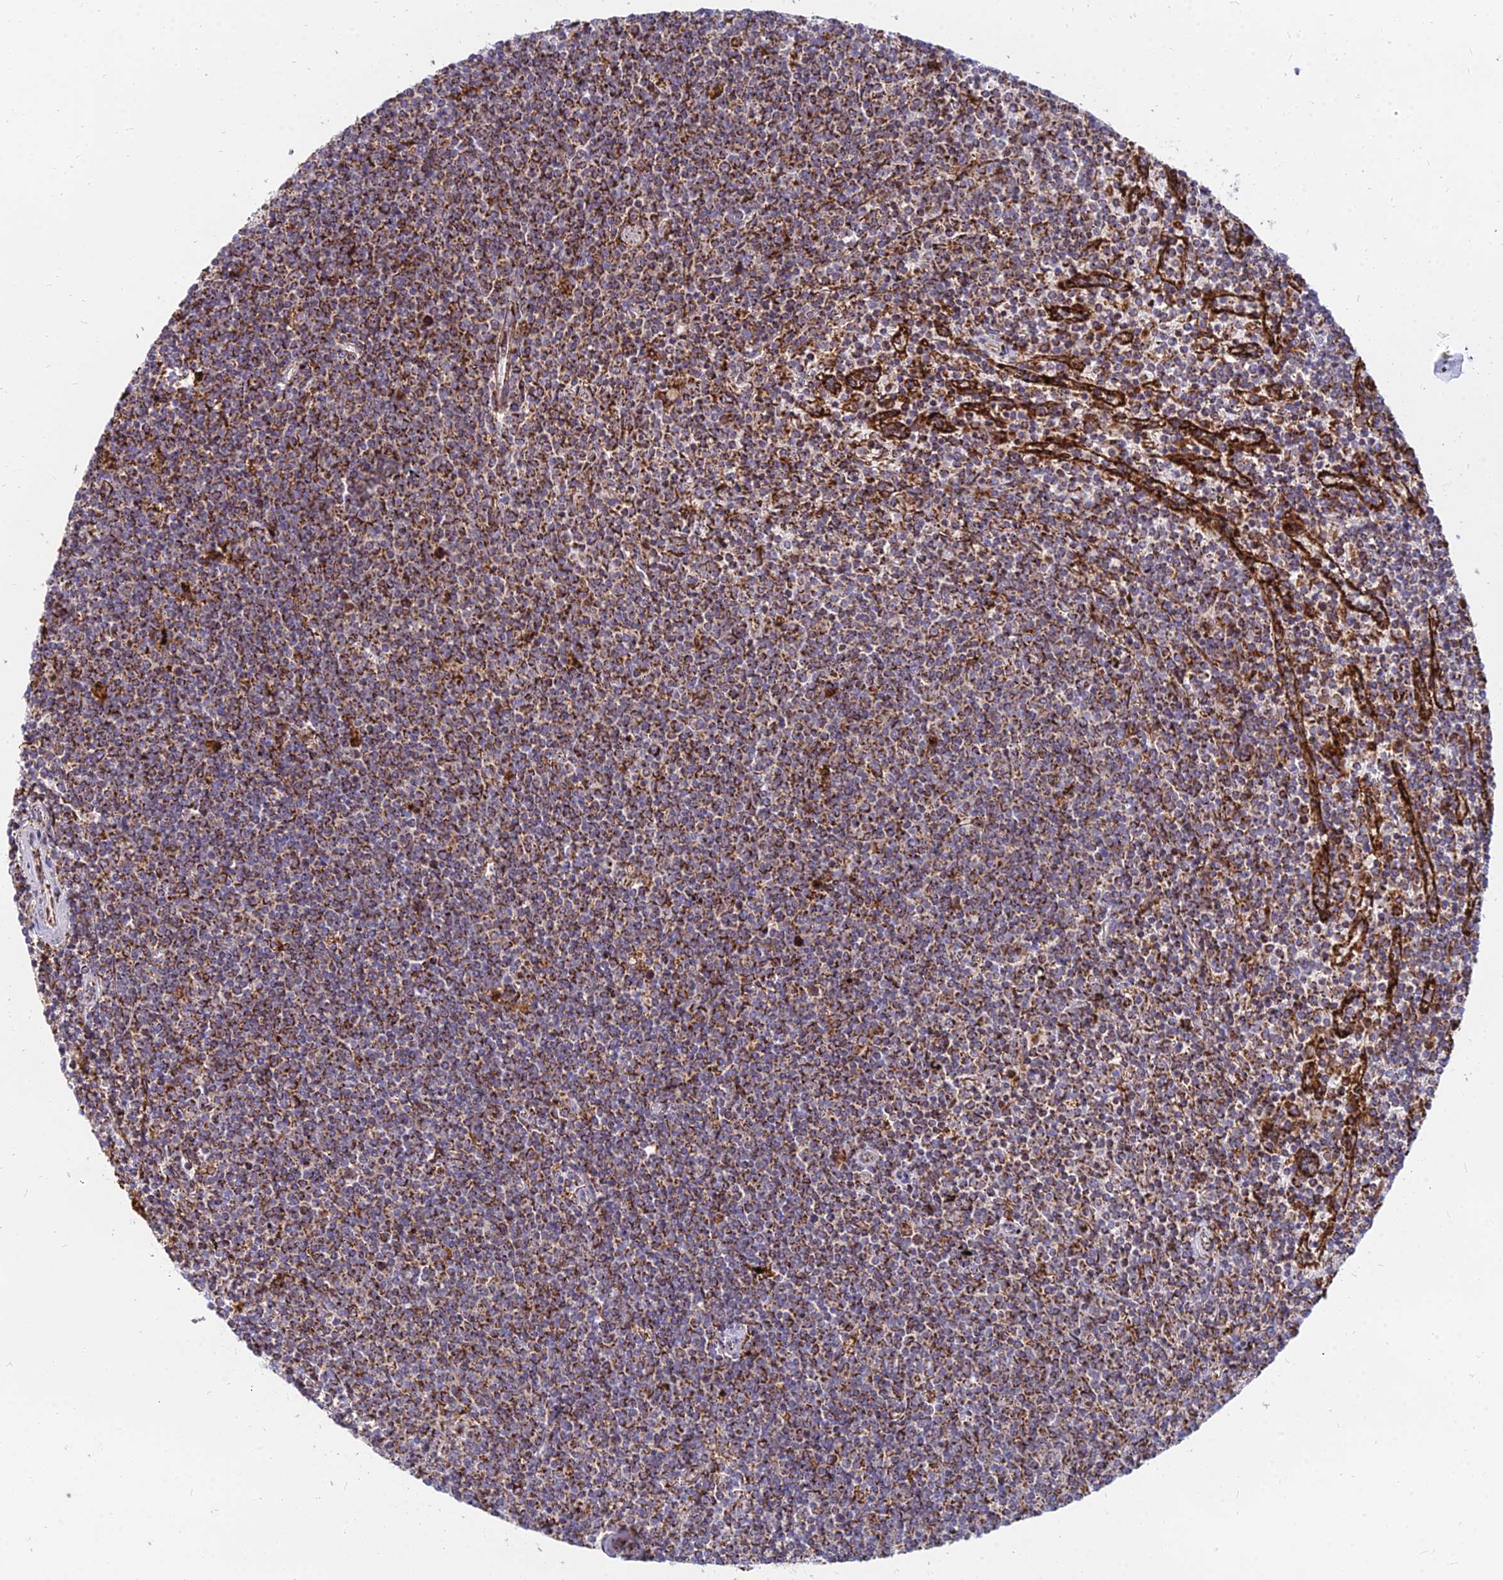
{"staining": {"intensity": "moderate", "quantity": ">75%", "location": "cytoplasmic/membranous"}, "tissue": "lymphoma", "cell_type": "Tumor cells", "image_type": "cancer", "snomed": [{"axis": "morphology", "description": "Malignant lymphoma, non-Hodgkin's type, Low grade"}, {"axis": "topography", "description": "Spleen"}], "caption": "IHC (DAB) staining of malignant lymphoma, non-Hodgkin's type (low-grade) reveals moderate cytoplasmic/membranous protein positivity in about >75% of tumor cells.", "gene": "CCT6B", "patient": {"sex": "female", "age": 50}}